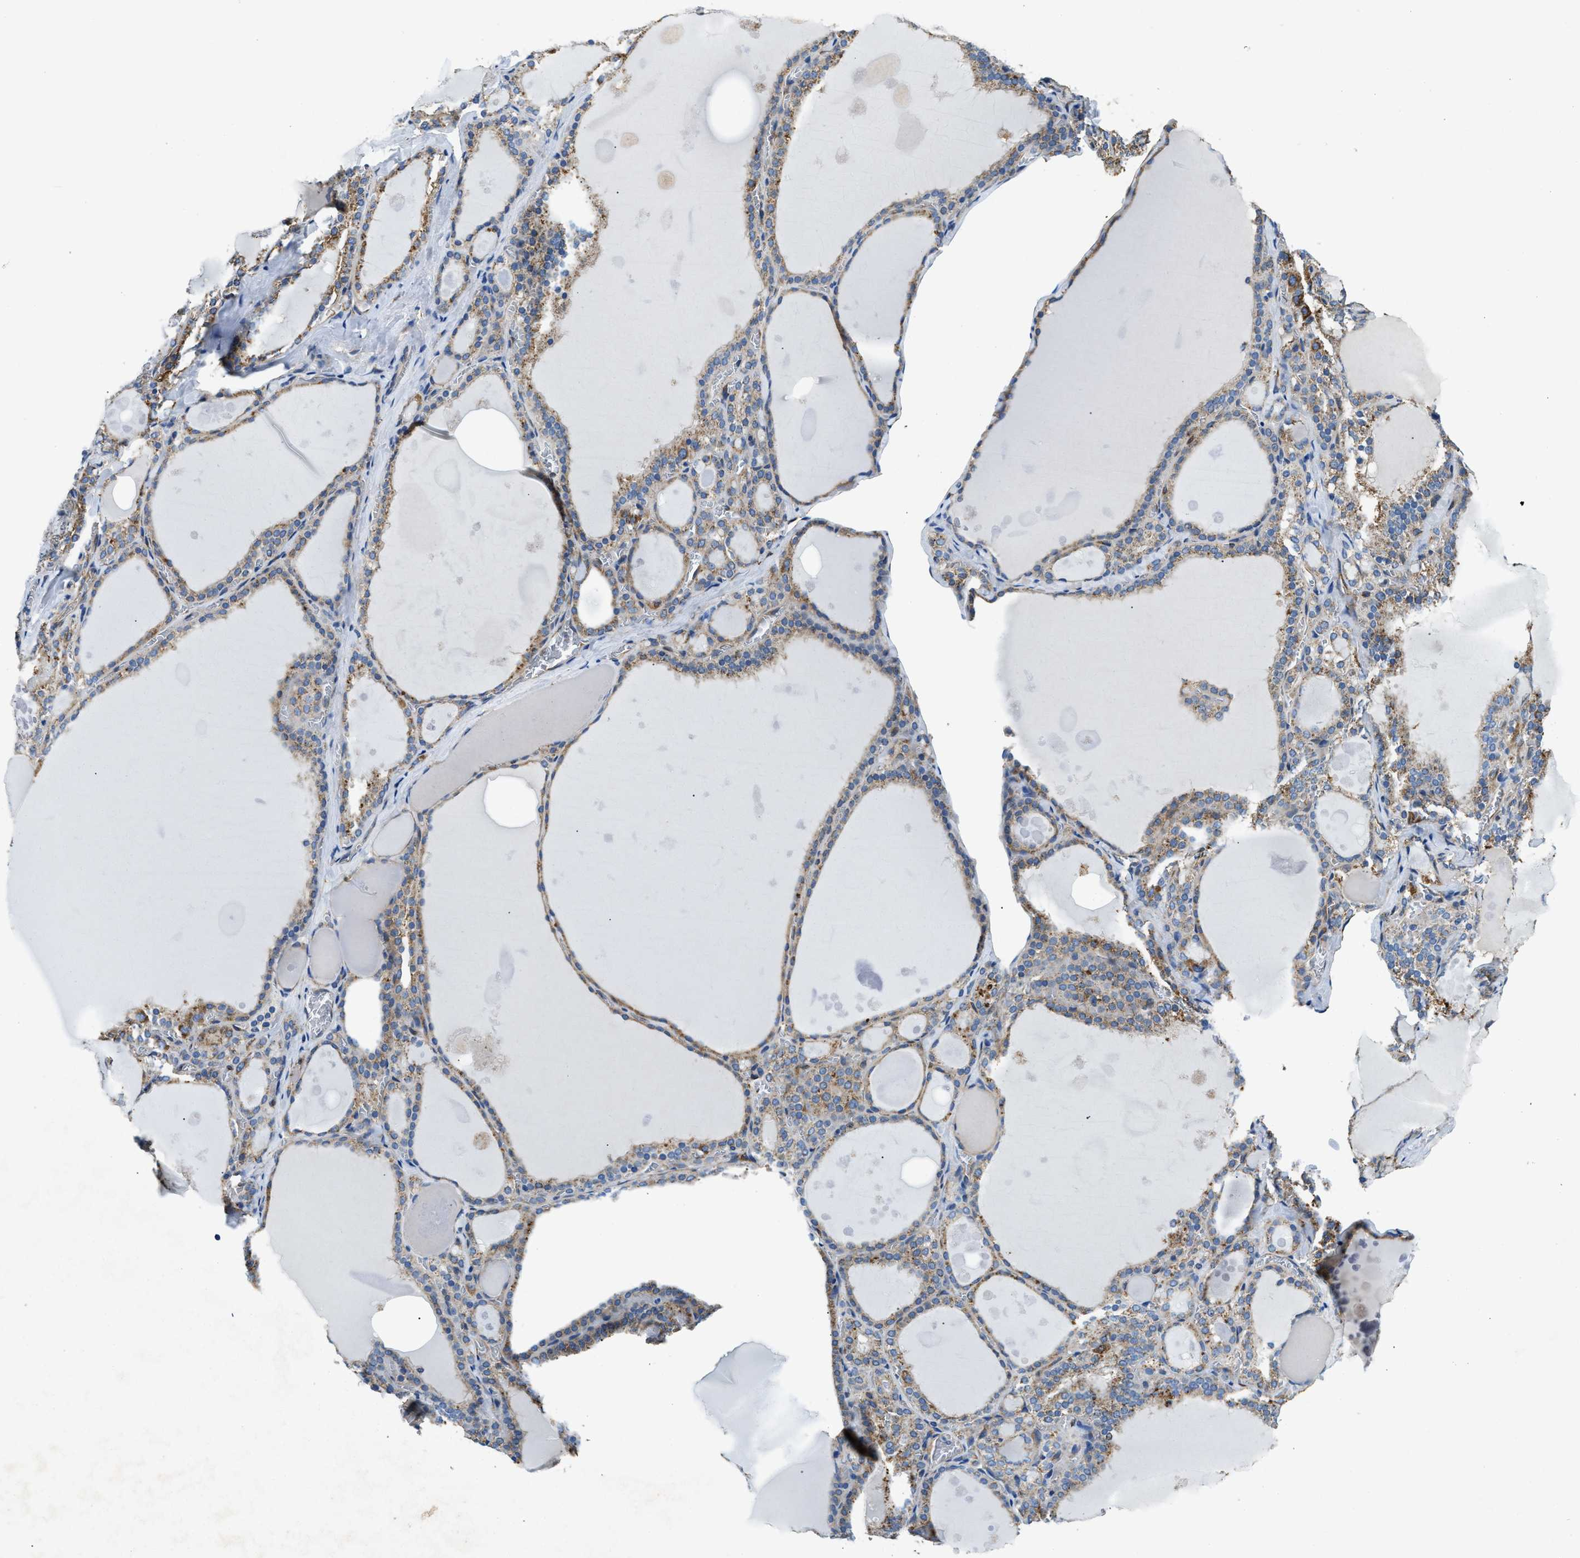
{"staining": {"intensity": "moderate", "quantity": ">75%", "location": "cytoplasmic/membranous"}, "tissue": "thyroid gland", "cell_type": "Glandular cells", "image_type": "normal", "snomed": [{"axis": "morphology", "description": "Normal tissue, NOS"}, {"axis": "topography", "description": "Thyroid gland"}], "caption": "Immunohistochemical staining of benign thyroid gland displays medium levels of moderate cytoplasmic/membranous expression in approximately >75% of glandular cells. (DAB (3,3'-diaminobenzidine) IHC with brightfield microscopy, high magnification).", "gene": "STK33", "patient": {"sex": "male", "age": 56}}